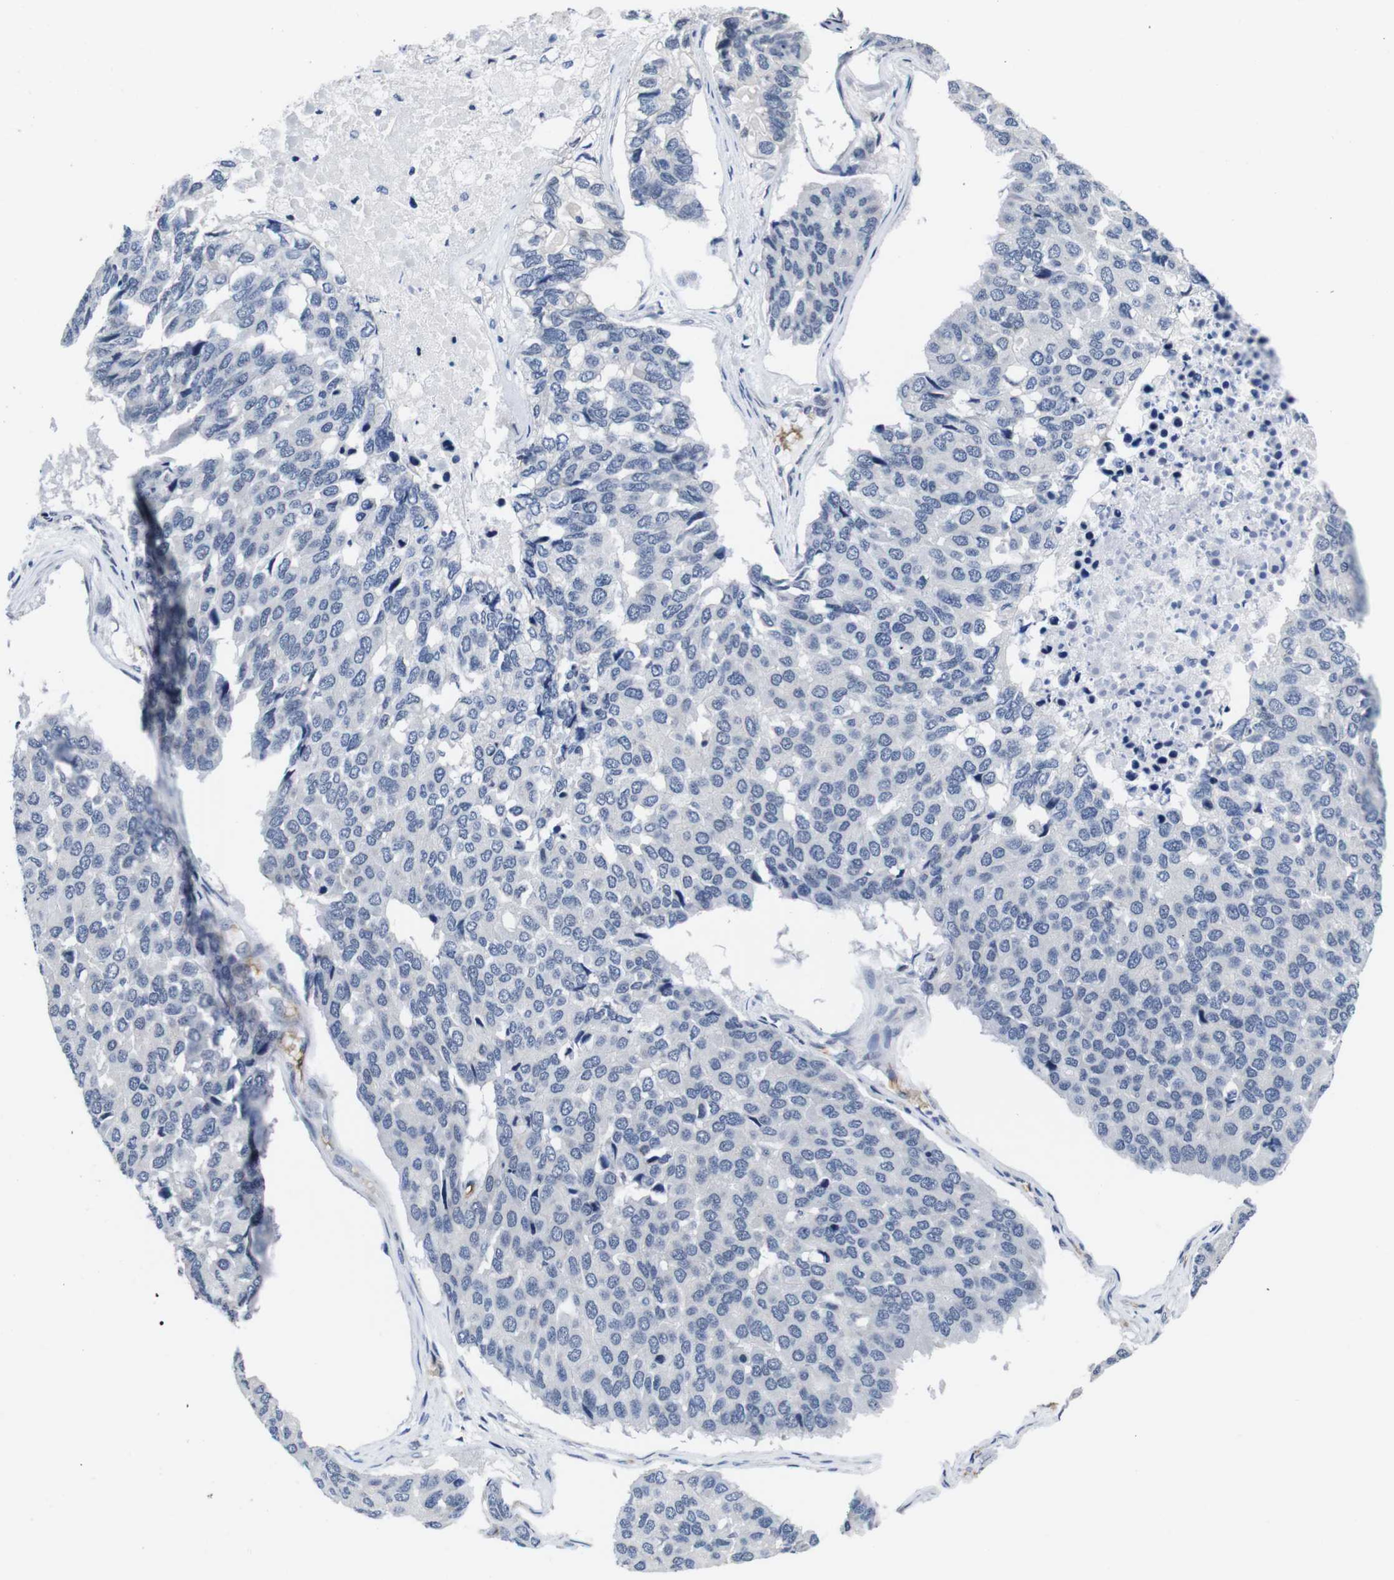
{"staining": {"intensity": "negative", "quantity": "none", "location": "none"}, "tissue": "pancreatic cancer", "cell_type": "Tumor cells", "image_type": "cancer", "snomed": [{"axis": "morphology", "description": "Adenocarcinoma, NOS"}, {"axis": "topography", "description": "Pancreas"}], "caption": "Micrograph shows no protein positivity in tumor cells of adenocarcinoma (pancreatic) tissue. The staining is performed using DAB (3,3'-diaminobenzidine) brown chromogen with nuclei counter-stained in using hematoxylin.", "gene": "SOCS3", "patient": {"sex": "male", "age": 50}}